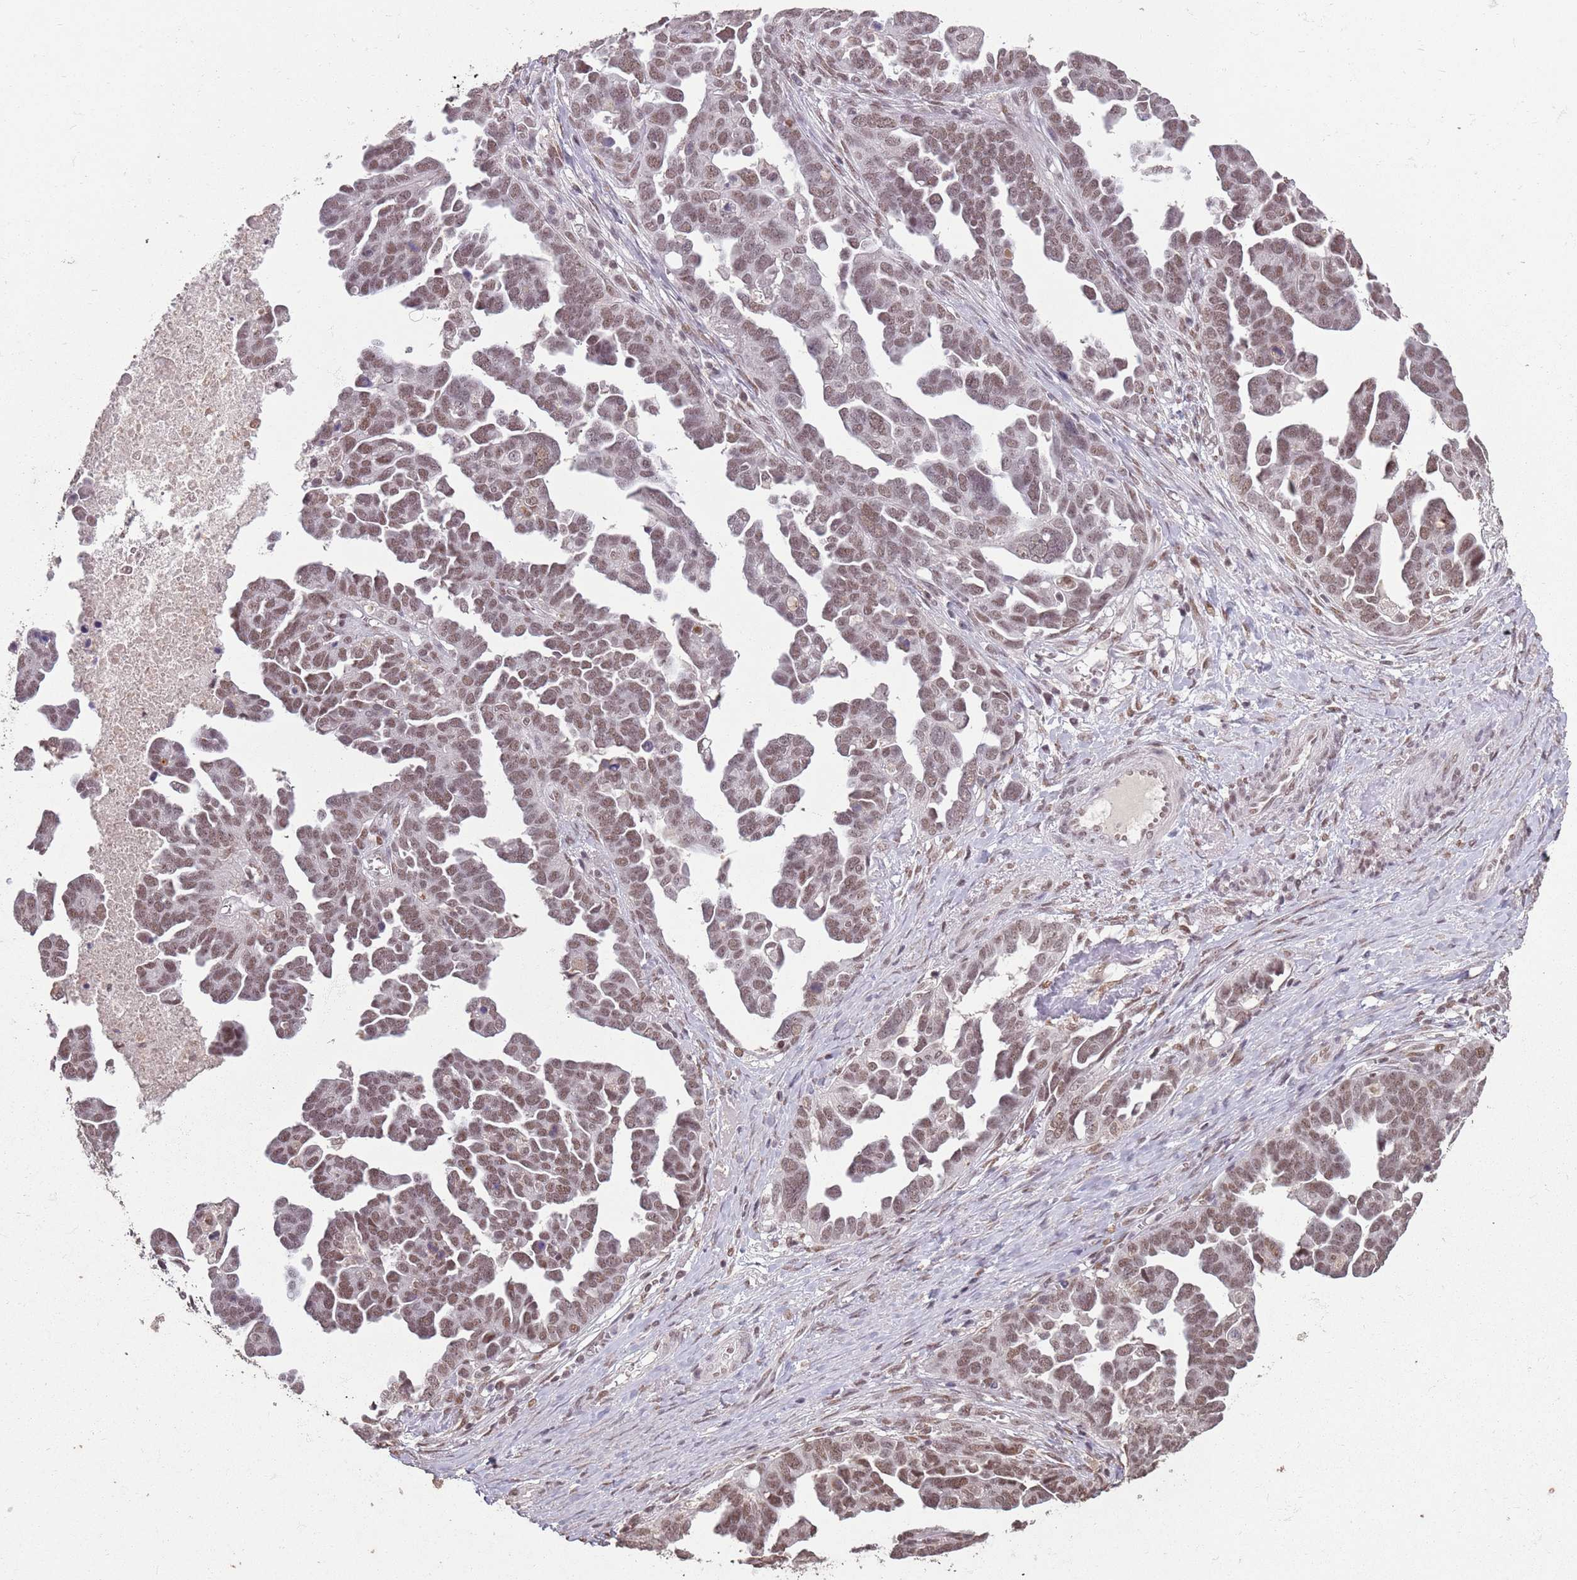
{"staining": {"intensity": "moderate", "quantity": ">75%", "location": "nuclear"}, "tissue": "ovarian cancer", "cell_type": "Tumor cells", "image_type": "cancer", "snomed": [{"axis": "morphology", "description": "Cystadenocarcinoma, serous, NOS"}, {"axis": "topography", "description": "Ovary"}], "caption": "Serous cystadenocarcinoma (ovarian) was stained to show a protein in brown. There is medium levels of moderate nuclear expression in about >75% of tumor cells. The staining was performed using DAB to visualize the protein expression in brown, while the nuclei were stained in blue with hematoxylin (Magnification: 20x).", "gene": "ARL14EP", "patient": {"sex": "female", "age": 54}}